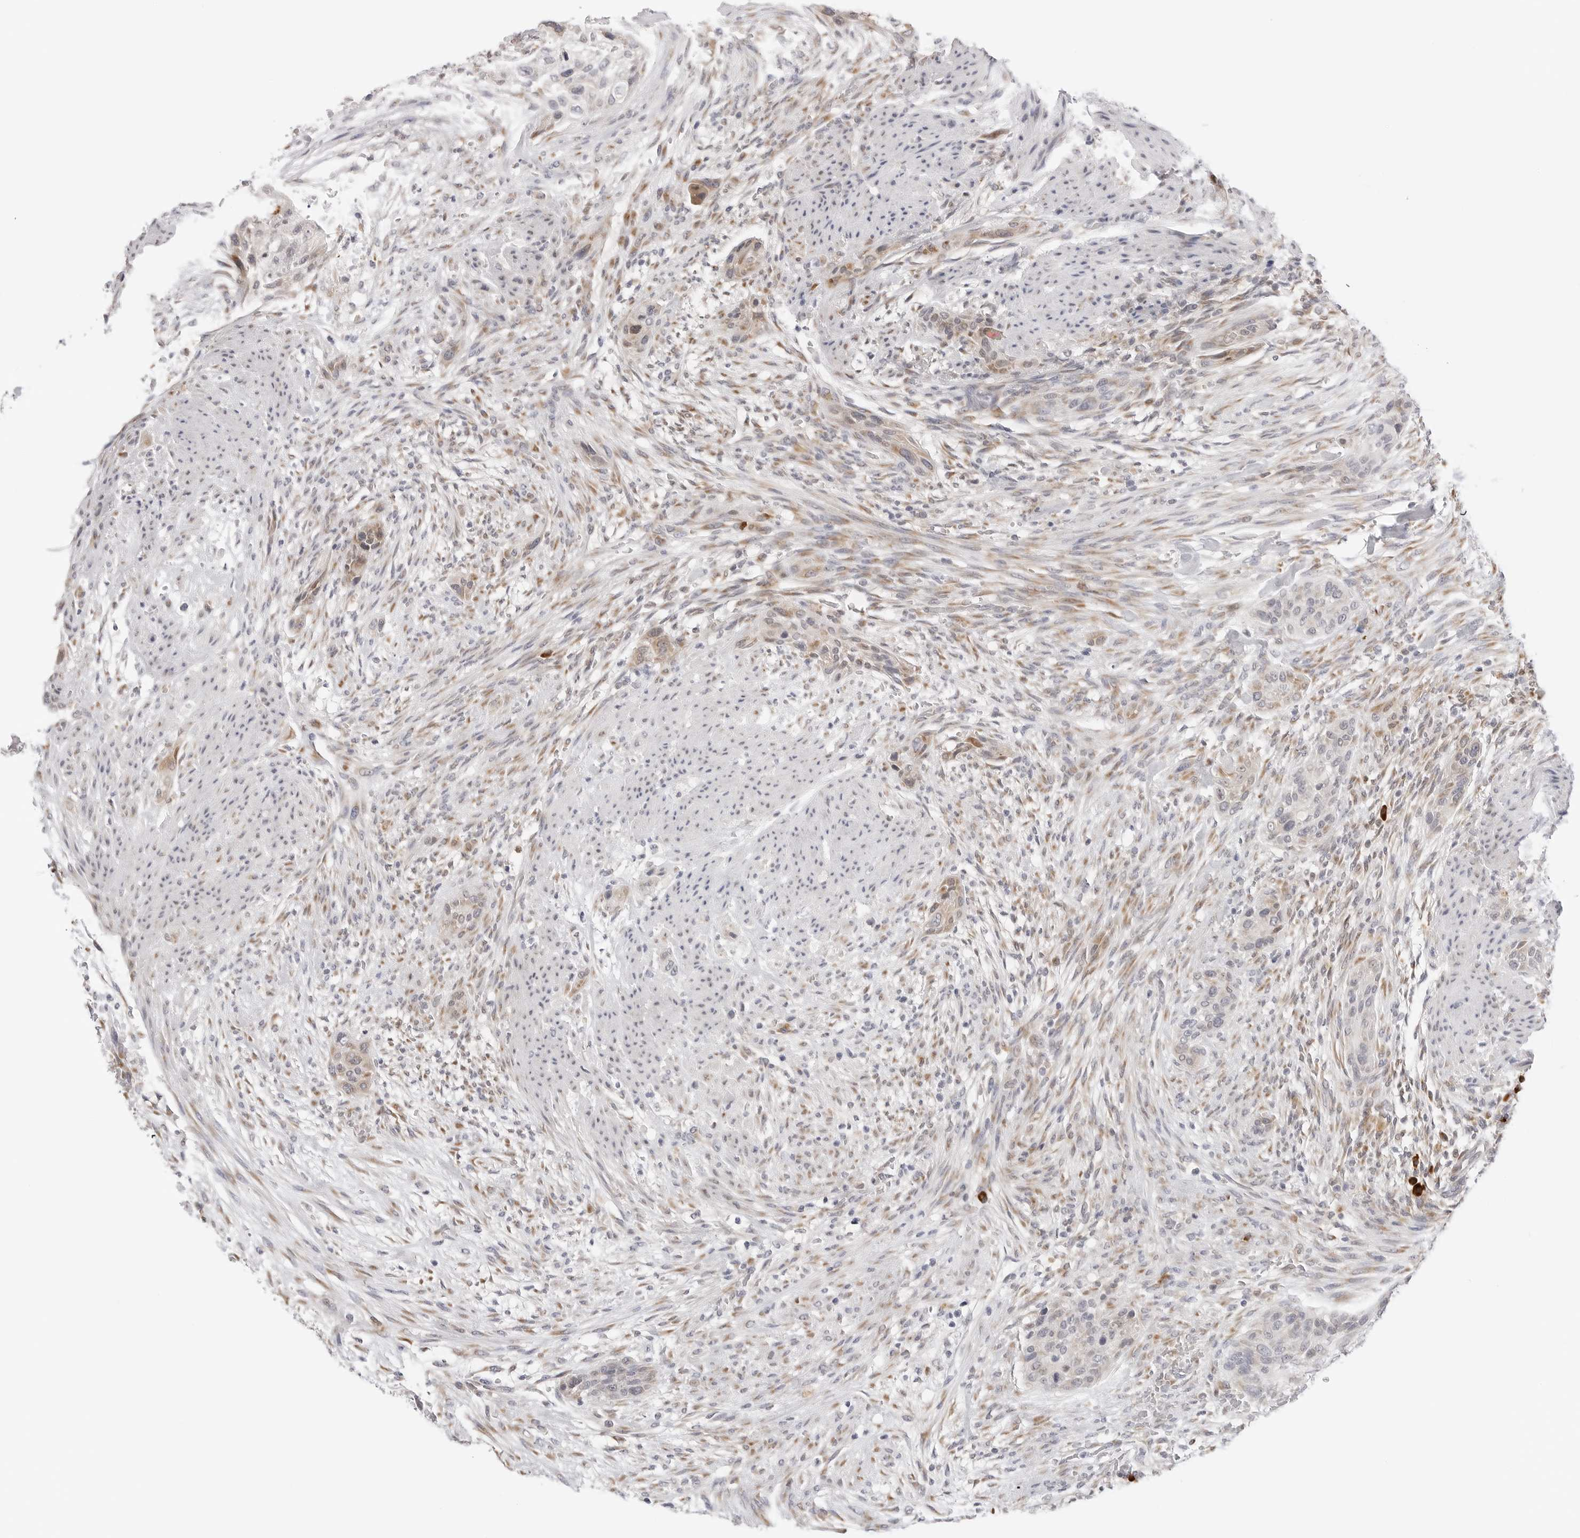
{"staining": {"intensity": "weak", "quantity": "<25%", "location": "cytoplasmic/membranous"}, "tissue": "urothelial cancer", "cell_type": "Tumor cells", "image_type": "cancer", "snomed": [{"axis": "morphology", "description": "Urothelial carcinoma, High grade"}, {"axis": "topography", "description": "Urinary bladder"}], "caption": "Tumor cells show no significant positivity in urothelial cancer.", "gene": "RPN1", "patient": {"sex": "male", "age": 35}}